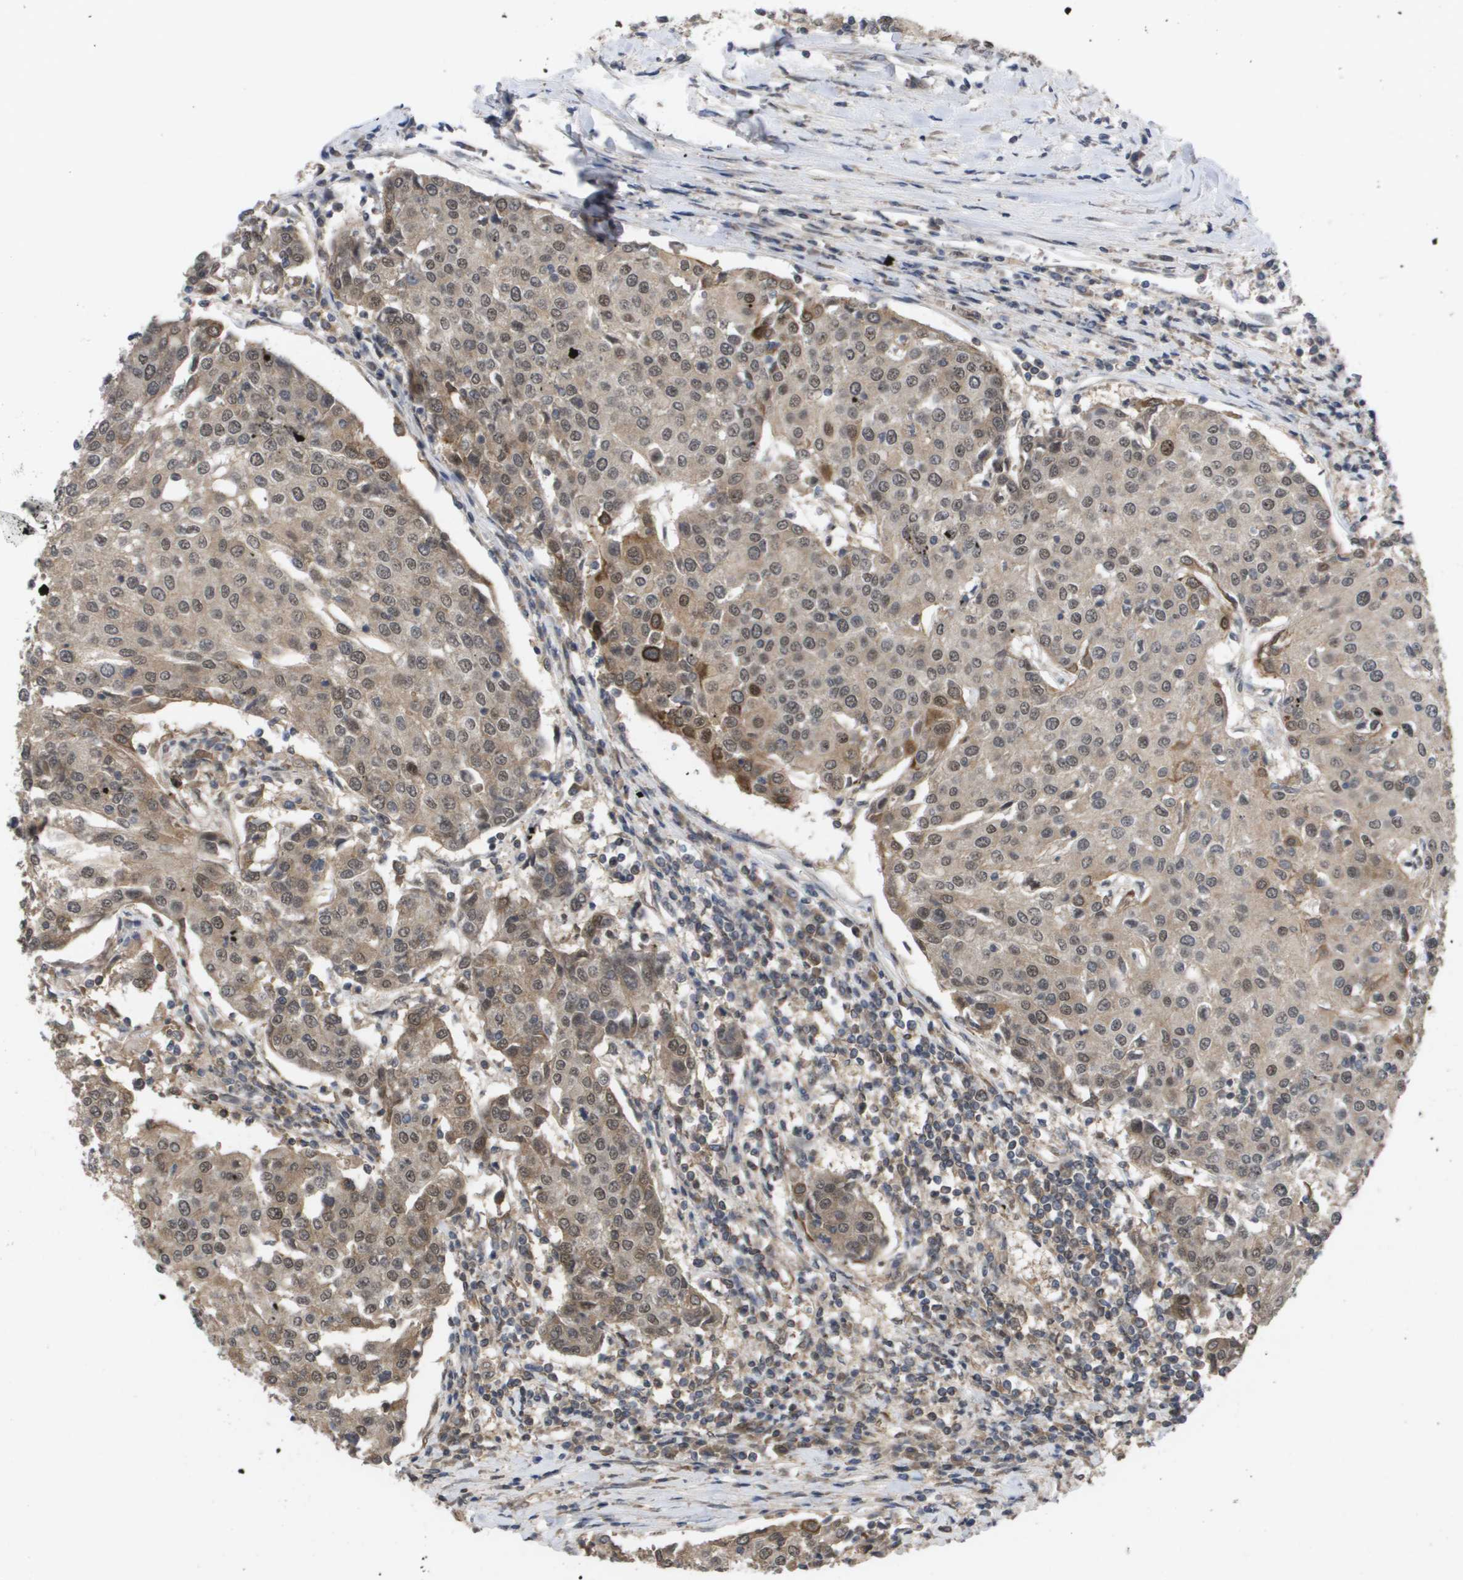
{"staining": {"intensity": "moderate", "quantity": ">75%", "location": "cytoplasmic/membranous,nuclear"}, "tissue": "urothelial cancer", "cell_type": "Tumor cells", "image_type": "cancer", "snomed": [{"axis": "morphology", "description": "Urothelial carcinoma, High grade"}, {"axis": "topography", "description": "Urinary bladder"}], "caption": "About >75% of tumor cells in urothelial cancer display moderate cytoplasmic/membranous and nuclear protein positivity as visualized by brown immunohistochemical staining.", "gene": "AMBRA1", "patient": {"sex": "female", "age": 85}}